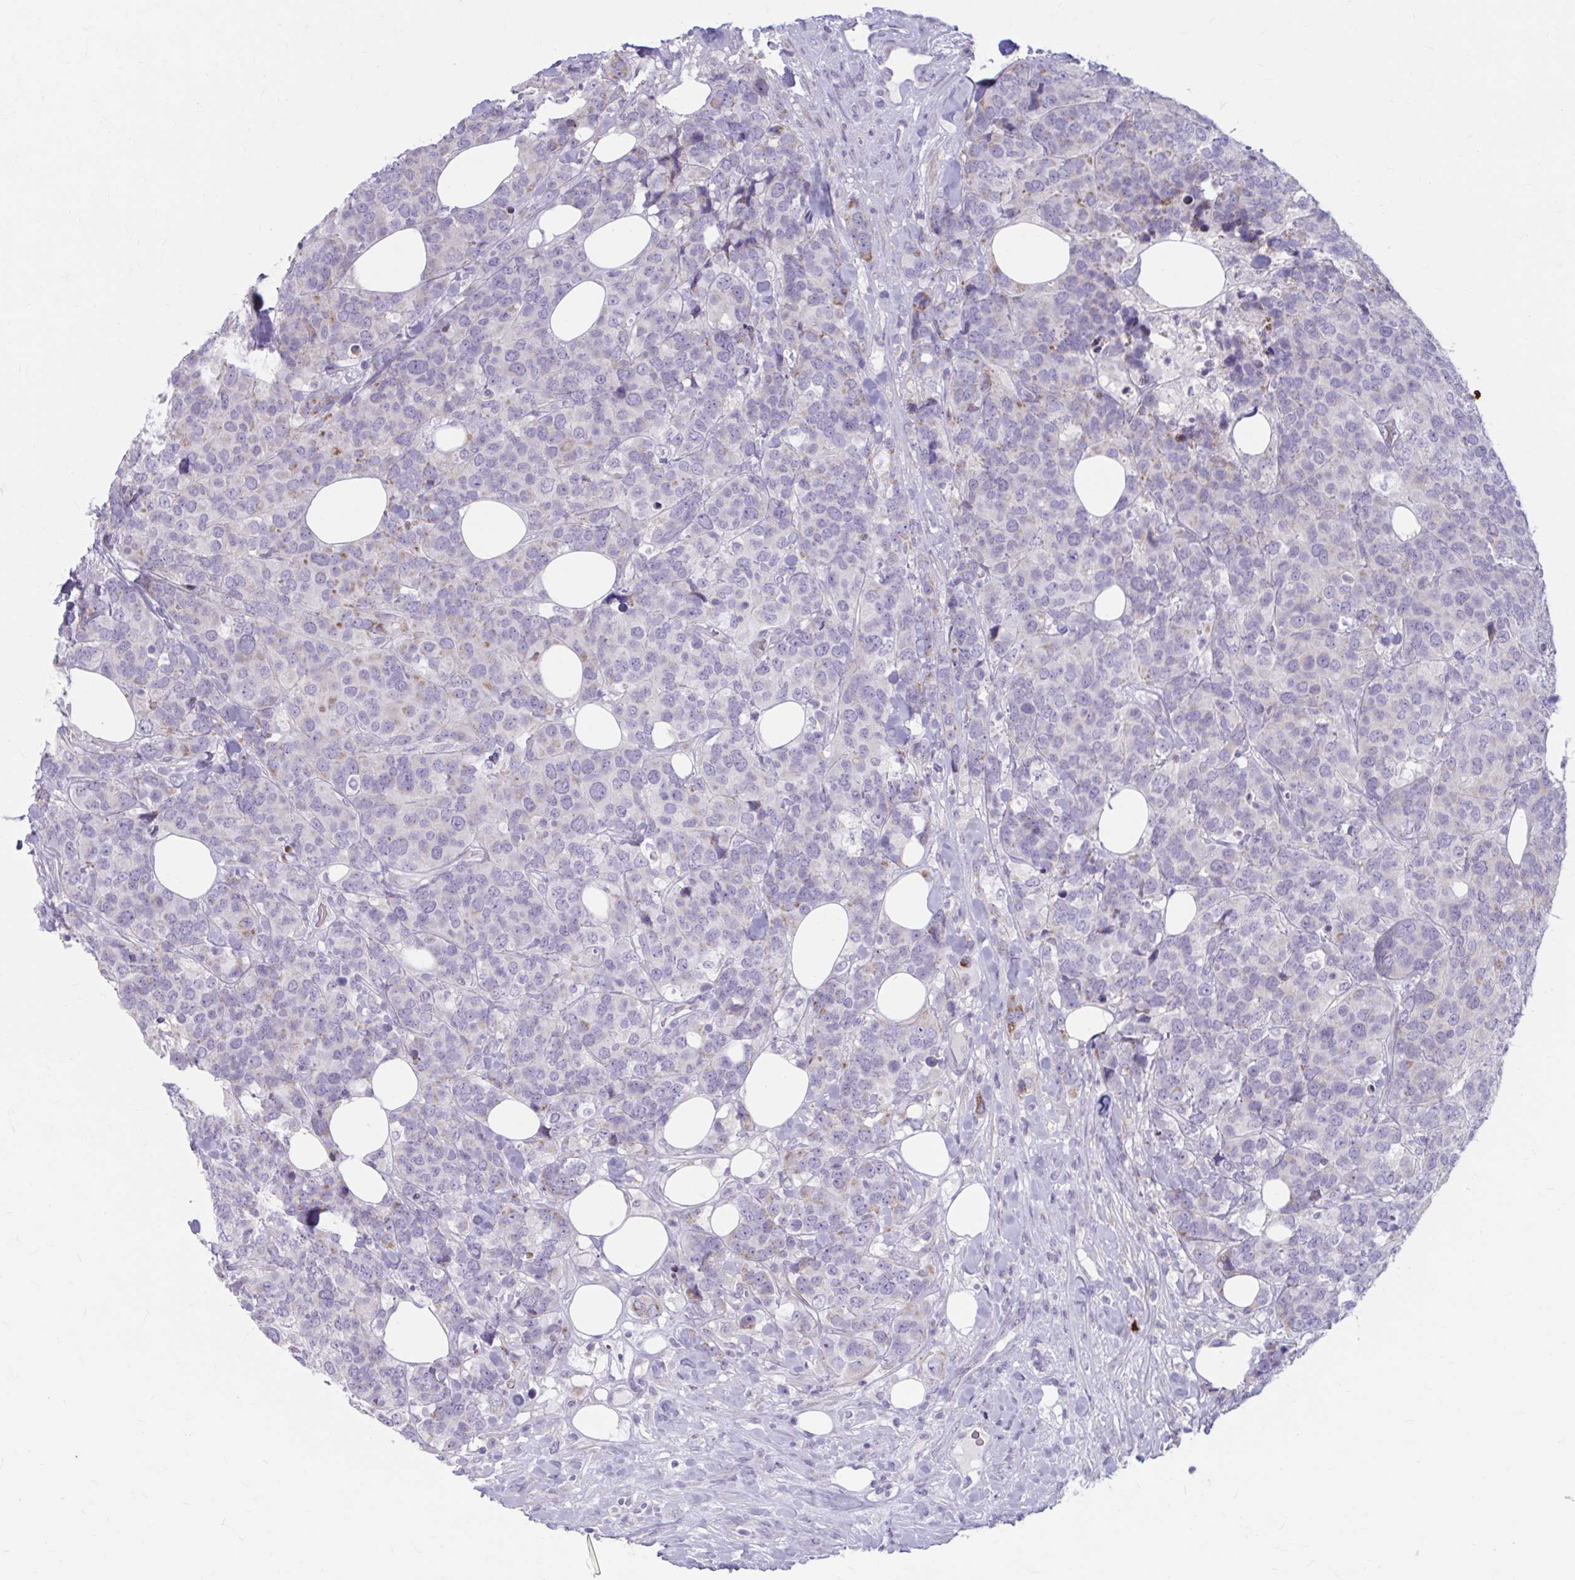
{"staining": {"intensity": "weak", "quantity": "<25%", "location": "cytoplasmic/membranous"}, "tissue": "breast cancer", "cell_type": "Tumor cells", "image_type": "cancer", "snomed": [{"axis": "morphology", "description": "Lobular carcinoma"}, {"axis": "topography", "description": "Breast"}], "caption": "The micrograph exhibits no significant staining in tumor cells of breast cancer. (Immunohistochemistry, brightfield microscopy, high magnification).", "gene": "MSMO1", "patient": {"sex": "female", "age": 59}}